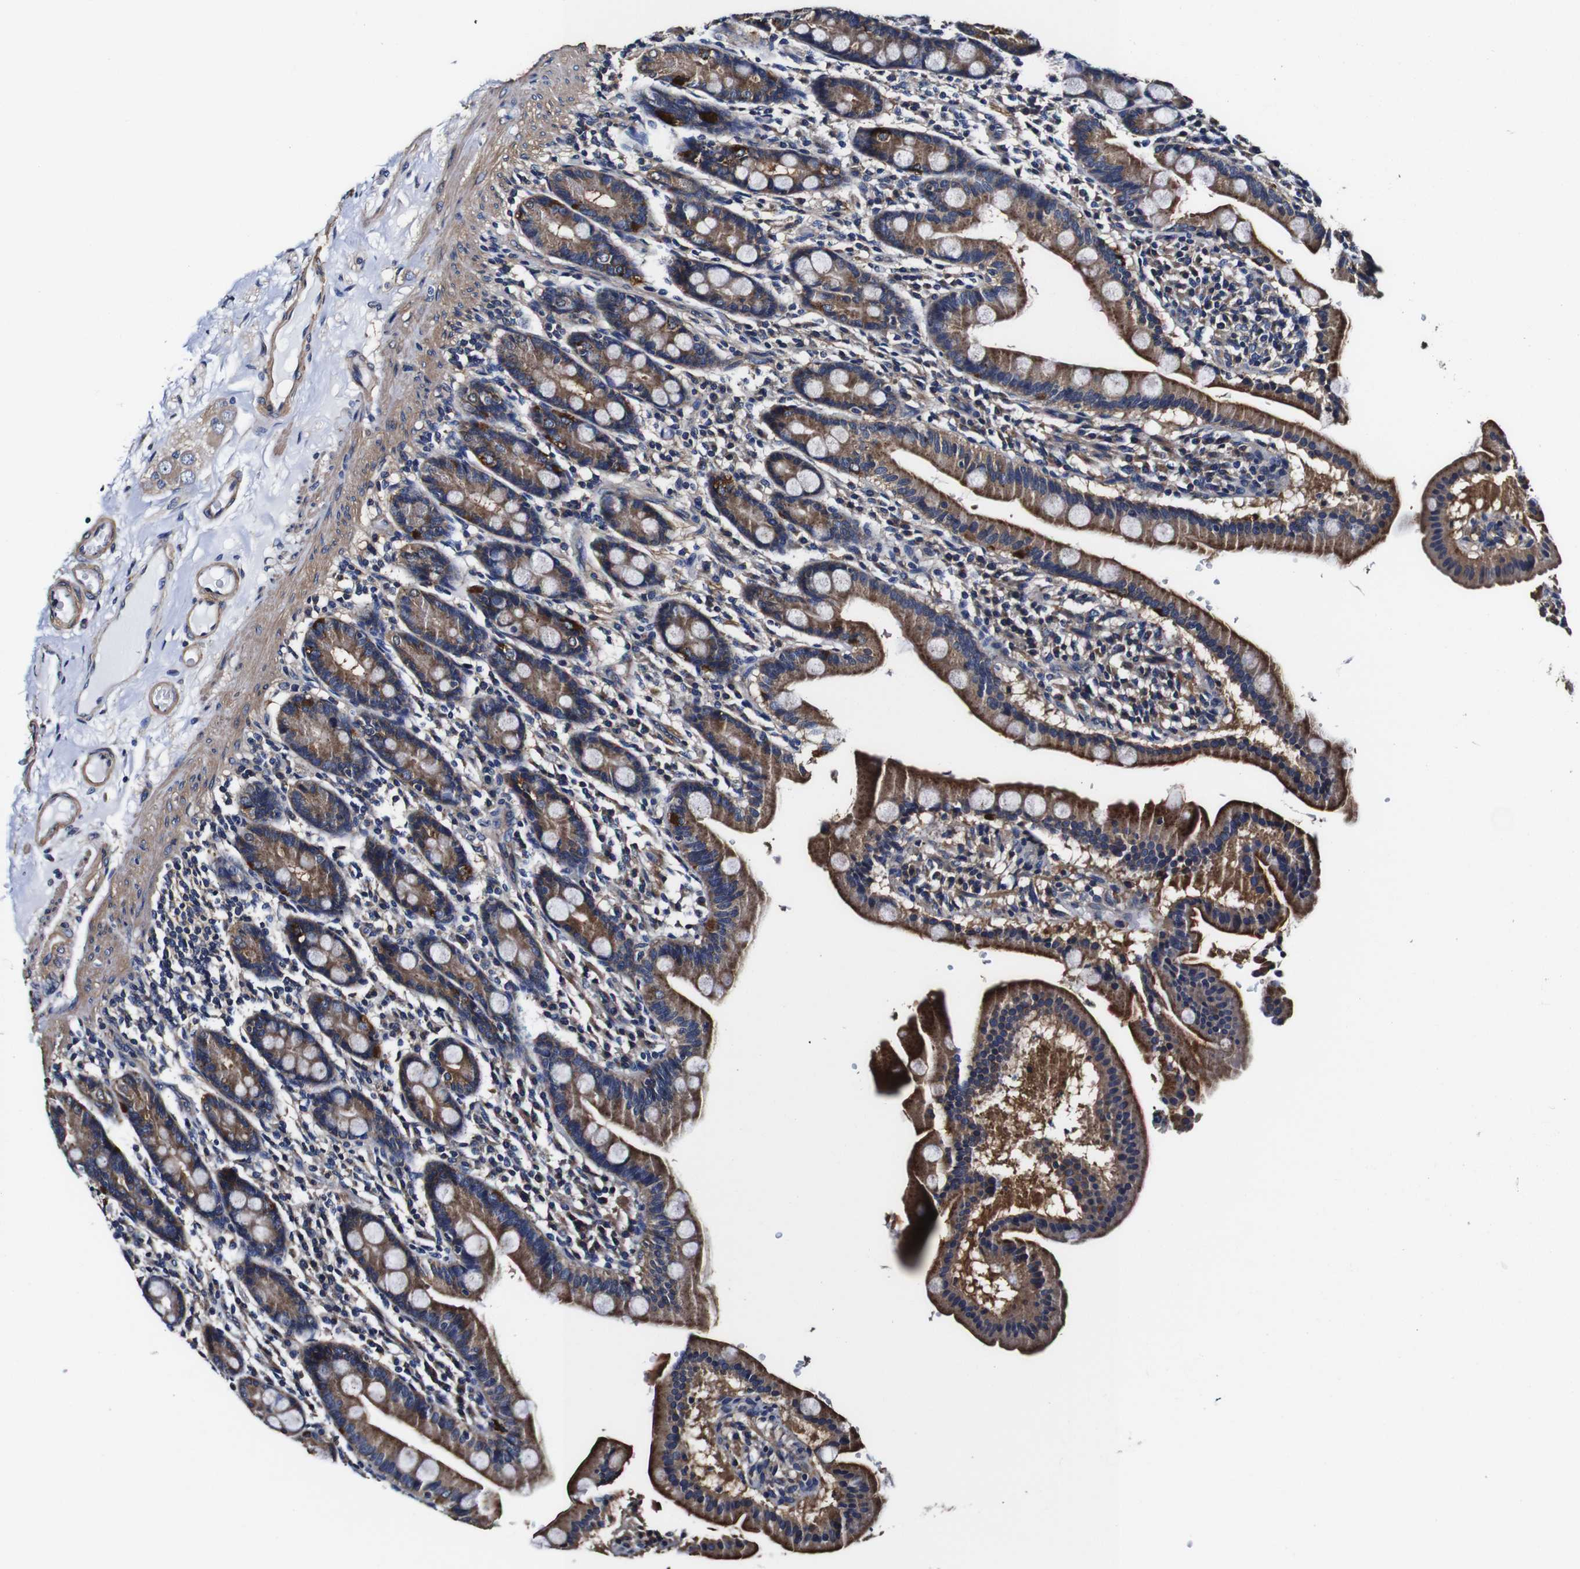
{"staining": {"intensity": "moderate", "quantity": ">75%", "location": "cytoplasmic/membranous"}, "tissue": "duodenum", "cell_type": "Glandular cells", "image_type": "normal", "snomed": [{"axis": "morphology", "description": "Normal tissue, NOS"}, {"axis": "topography", "description": "Duodenum"}], "caption": "Duodenum stained for a protein (brown) exhibits moderate cytoplasmic/membranous positive positivity in approximately >75% of glandular cells.", "gene": "PDCD6IP", "patient": {"sex": "male", "age": 50}}